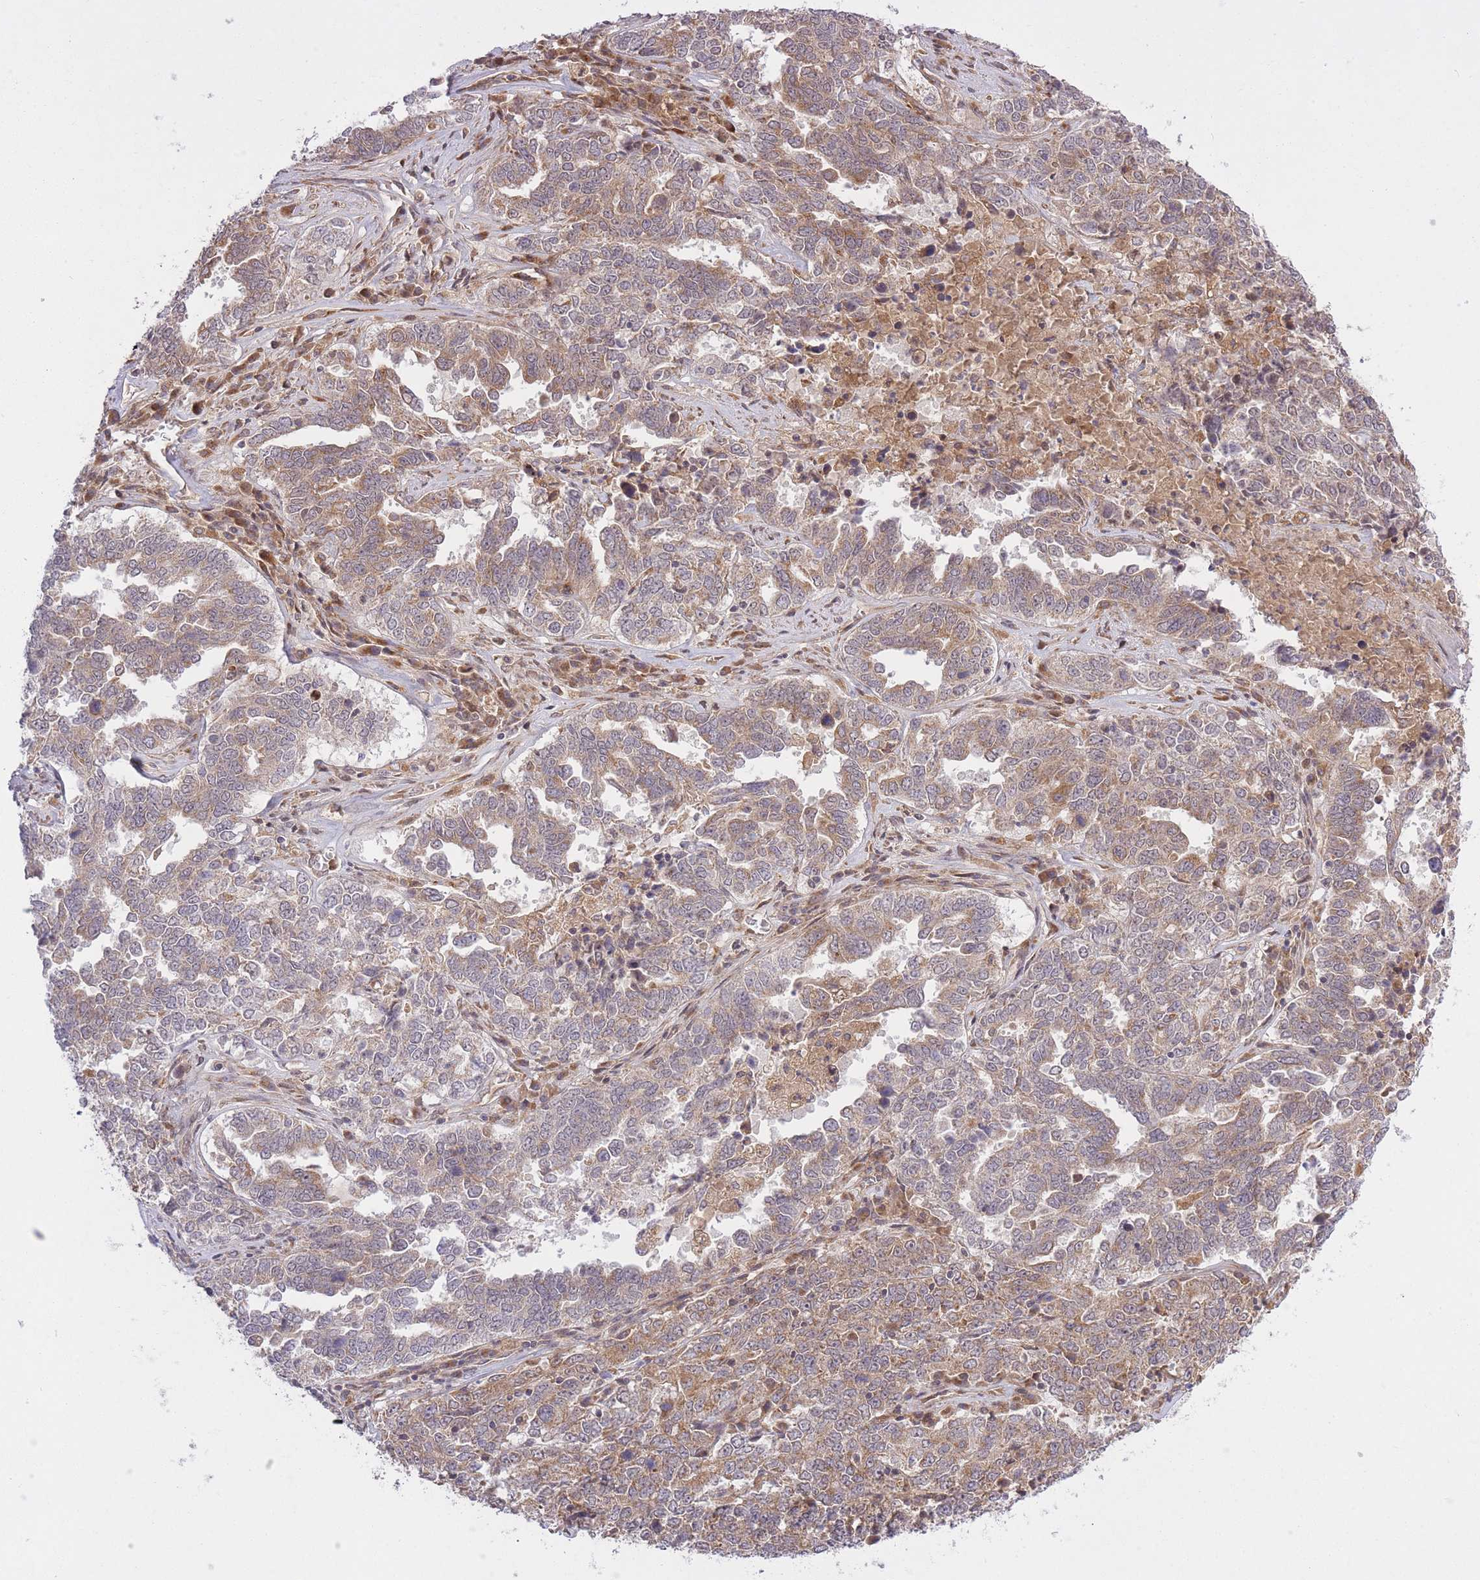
{"staining": {"intensity": "moderate", "quantity": ">75%", "location": "cytoplasmic/membranous"}, "tissue": "ovarian cancer", "cell_type": "Tumor cells", "image_type": "cancer", "snomed": [{"axis": "morphology", "description": "Carcinoma, endometroid"}, {"axis": "topography", "description": "Ovary"}], "caption": "There is medium levels of moderate cytoplasmic/membranous staining in tumor cells of ovarian cancer (endometroid carcinoma), as demonstrated by immunohistochemical staining (brown color).", "gene": "ZNF391", "patient": {"sex": "female", "age": 62}}